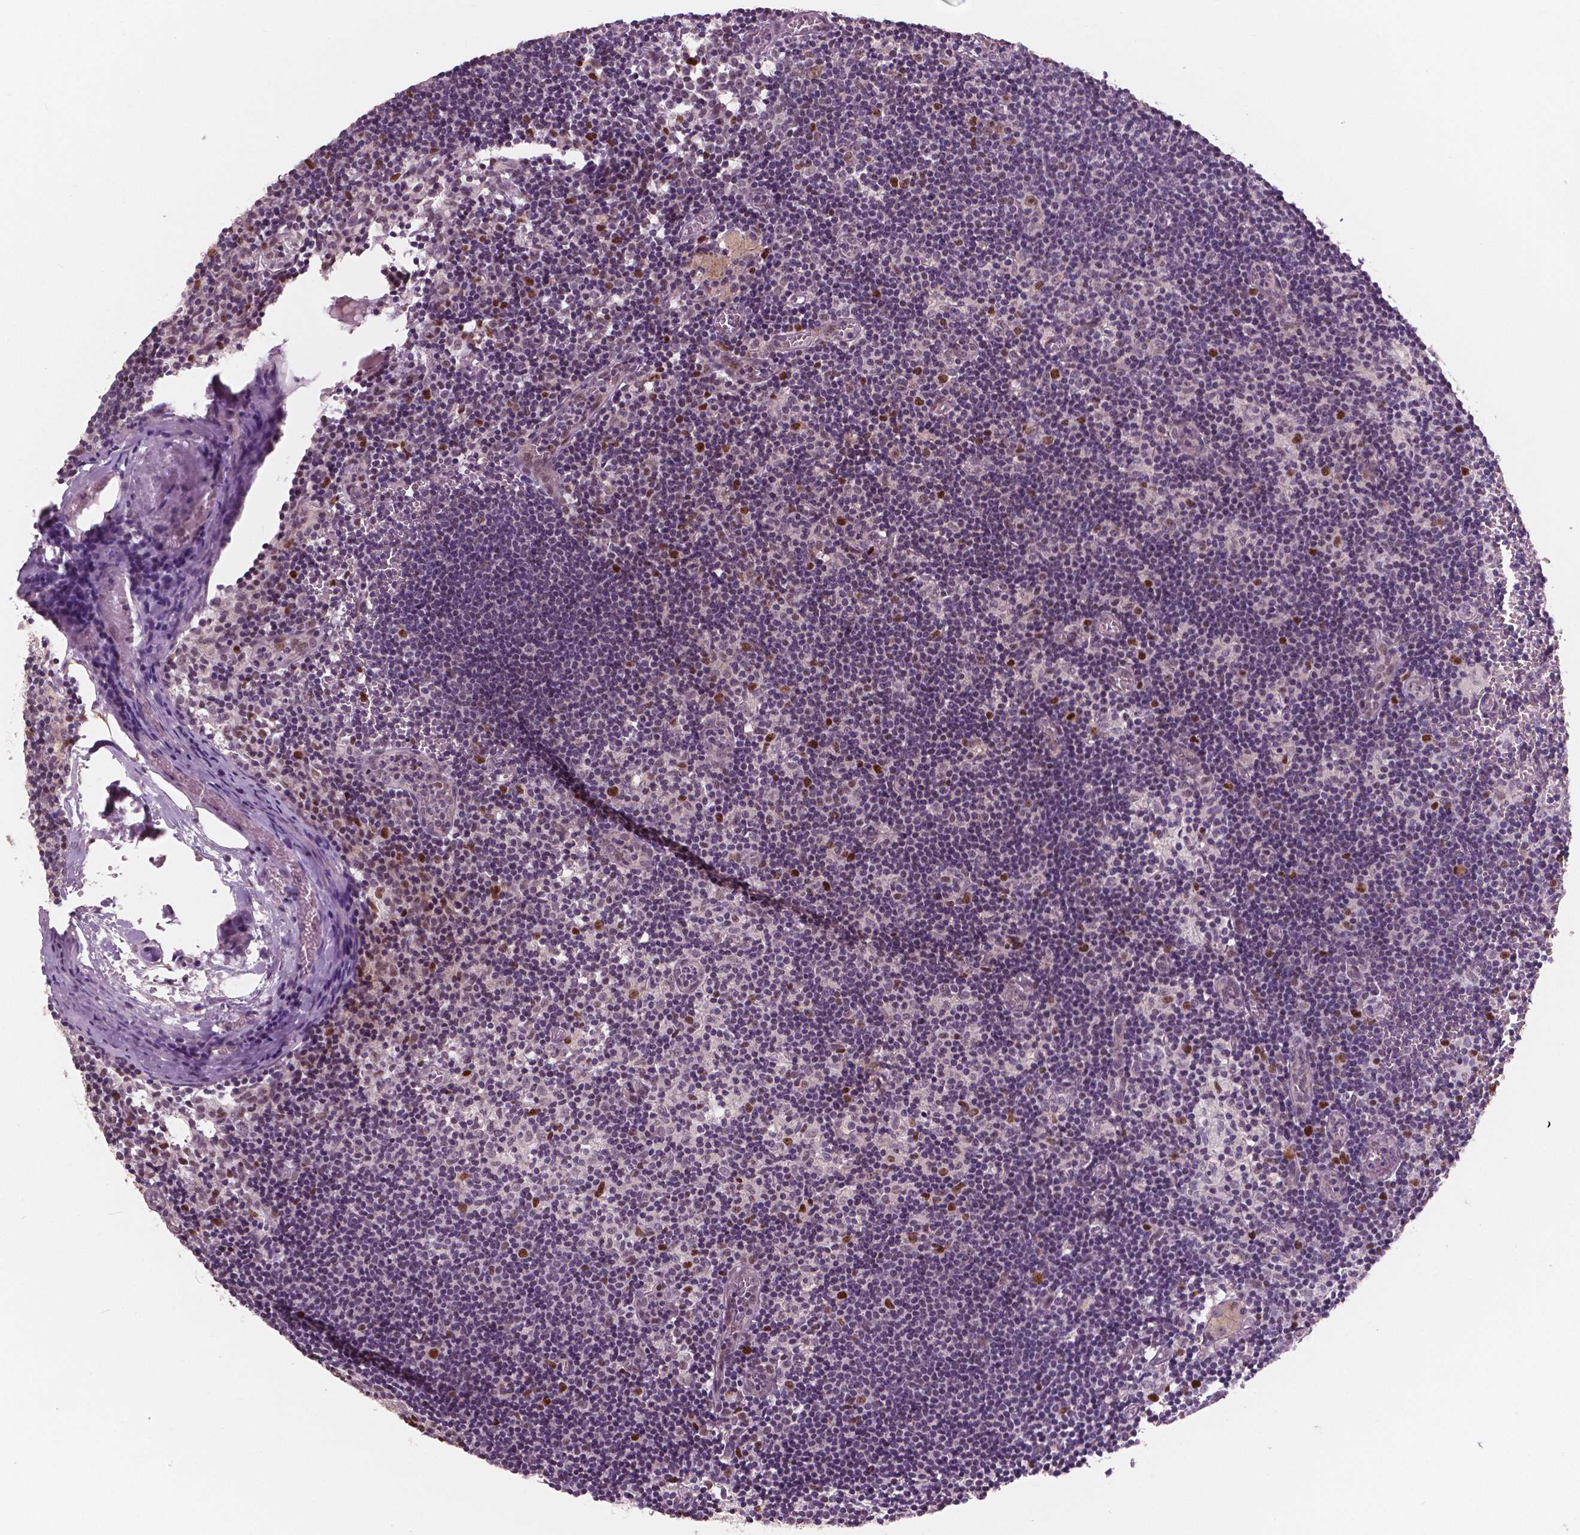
{"staining": {"intensity": "strong", "quantity": "25%-75%", "location": "nuclear"}, "tissue": "lymph node", "cell_type": "Germinal center cells", "image_type": "normal", "snomed": [{"axis": "morphology", "description": "Normal tissue, NOS"}, {"axis": "topography", "description": "Lymph node"}], "caption": "Immunohistochemistry (IHC) staining of normal lymph node, which reveals high levels of strong nuclear staining in about 25%-75% of germinal center cells indicating strong nuclear protein positivity. The staining was performed using DAB (brown) for protein detection and nuclei were counterstained in hematoxylin (blue).", "gene": "NSD2", "patient": {"sex": "female", "age": 52}}